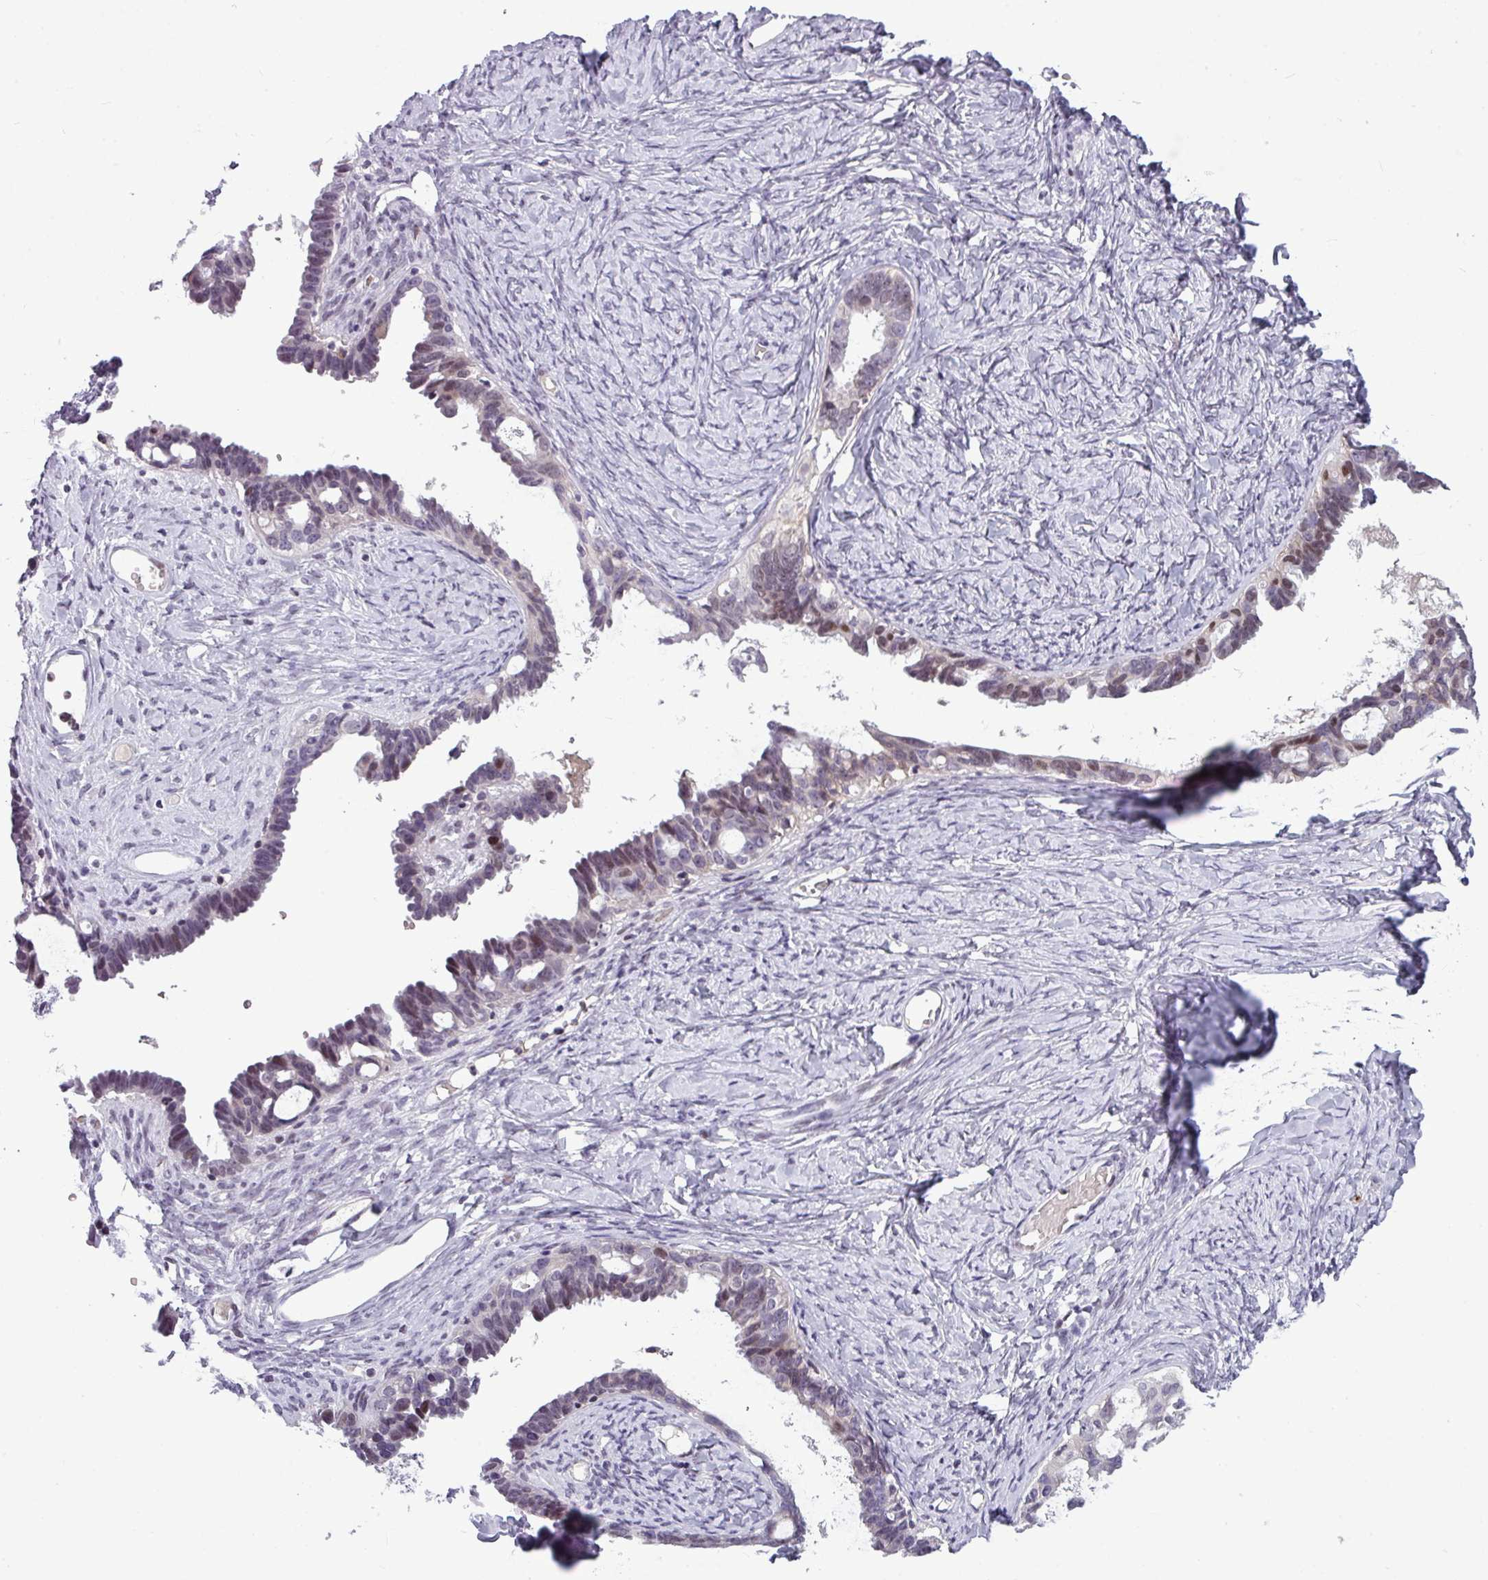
{"staining": {"intensity": "moderate", "quantity": "<25%", "location": "nuclear"}, "tissue": "ovarian cancer", "cell_type": "Tumor cells", "image_type": "cancer", "snomed": [{"axis": "morphology", "description": "Cystadenocarcinoma, serous, NOS"}, {"axis": "topography", "description": "Ovary"}], "caption": "Moderate nuclear staining for a protein is identified in about <25% of tumor cells of ovarian cancer (serous cystadenocarcinoma) using immunohistochemistry.", "gene": "SLC66A2", "patient": {"sex": "female", "age": 69}}